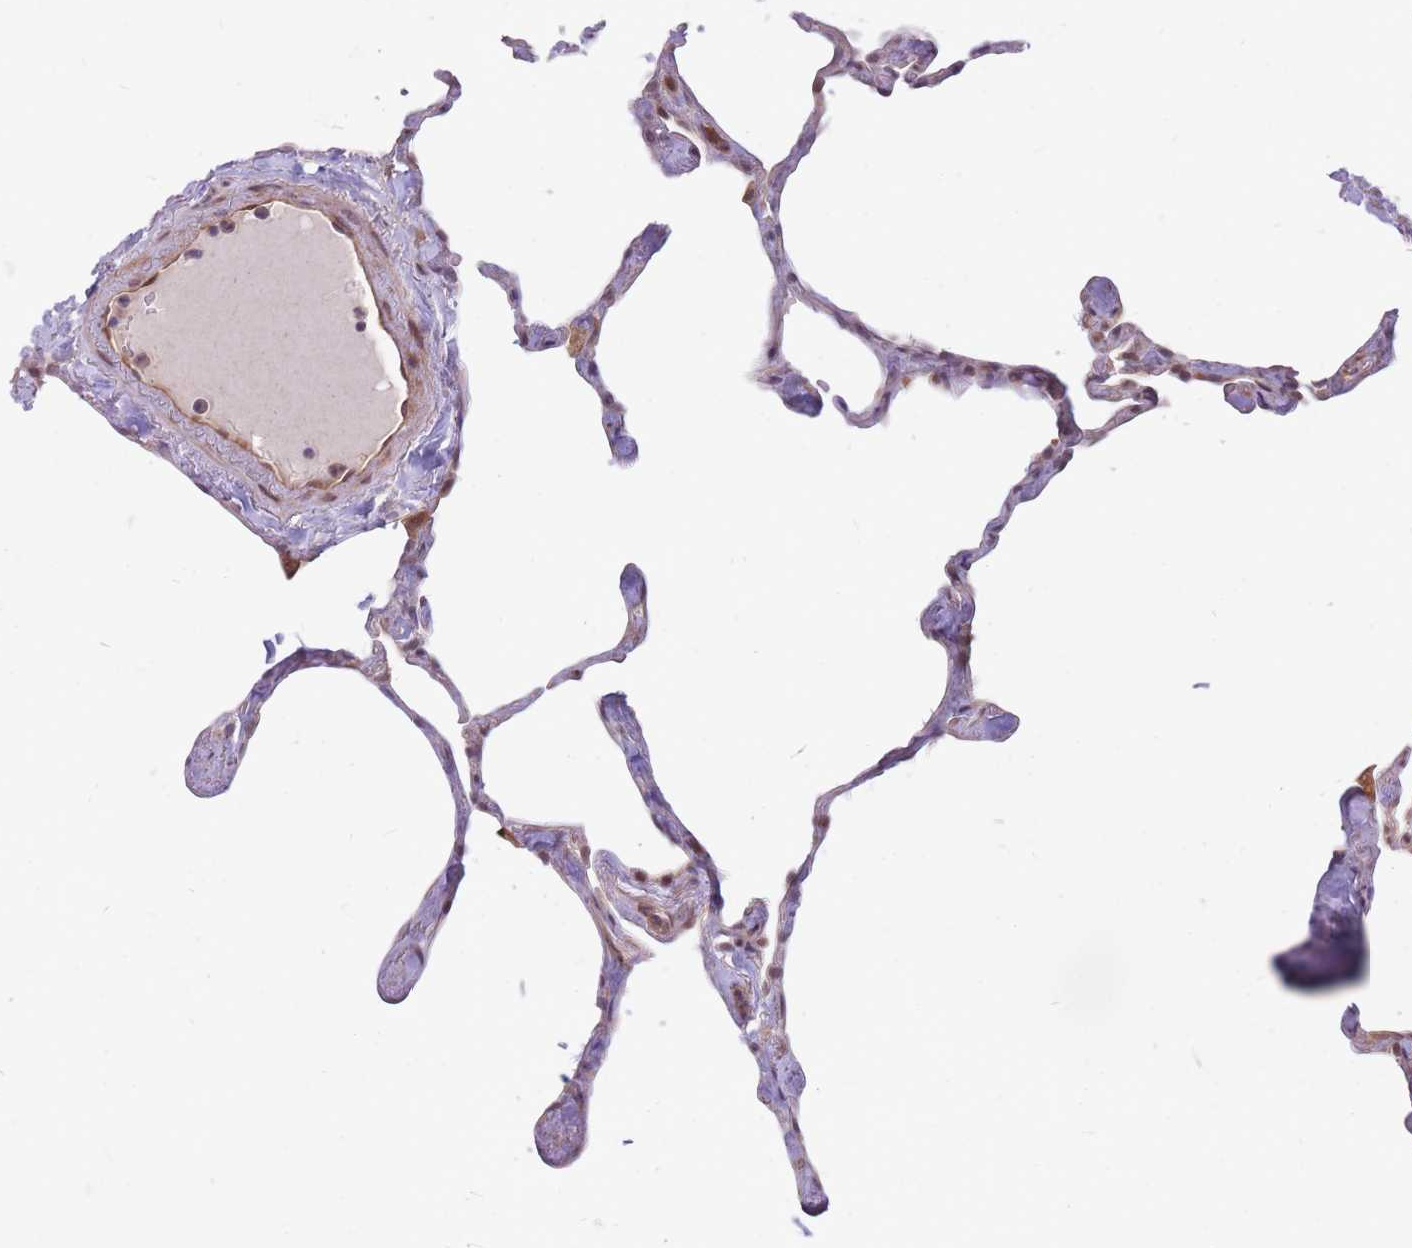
{"staining": {"intensity": "weak", "quantity": "25%-75%", "location": "cytoplasmic/membranous,nuclear"}, "tissue": "lung", "cell_type": "Alveolar cells", "image_type": "normal", "snomed": [{"axis": "morphology", "description": "Normal tissue, NOS"}, {"axis": "topography", "description": "Lung"}], "caption": "The histopathology image displays immunohistochemical staining of benign lung. There is weak cytoplasmic/membranous,nuclear expression is identified in about 25%-75% of alveolar cells. Using DAB (brown) and hematoxylin (blue) stains, captured at high magnification using brightfield microscopy.", "gene": "TCF20", "patient": {"sex": "male", "age": 65}}